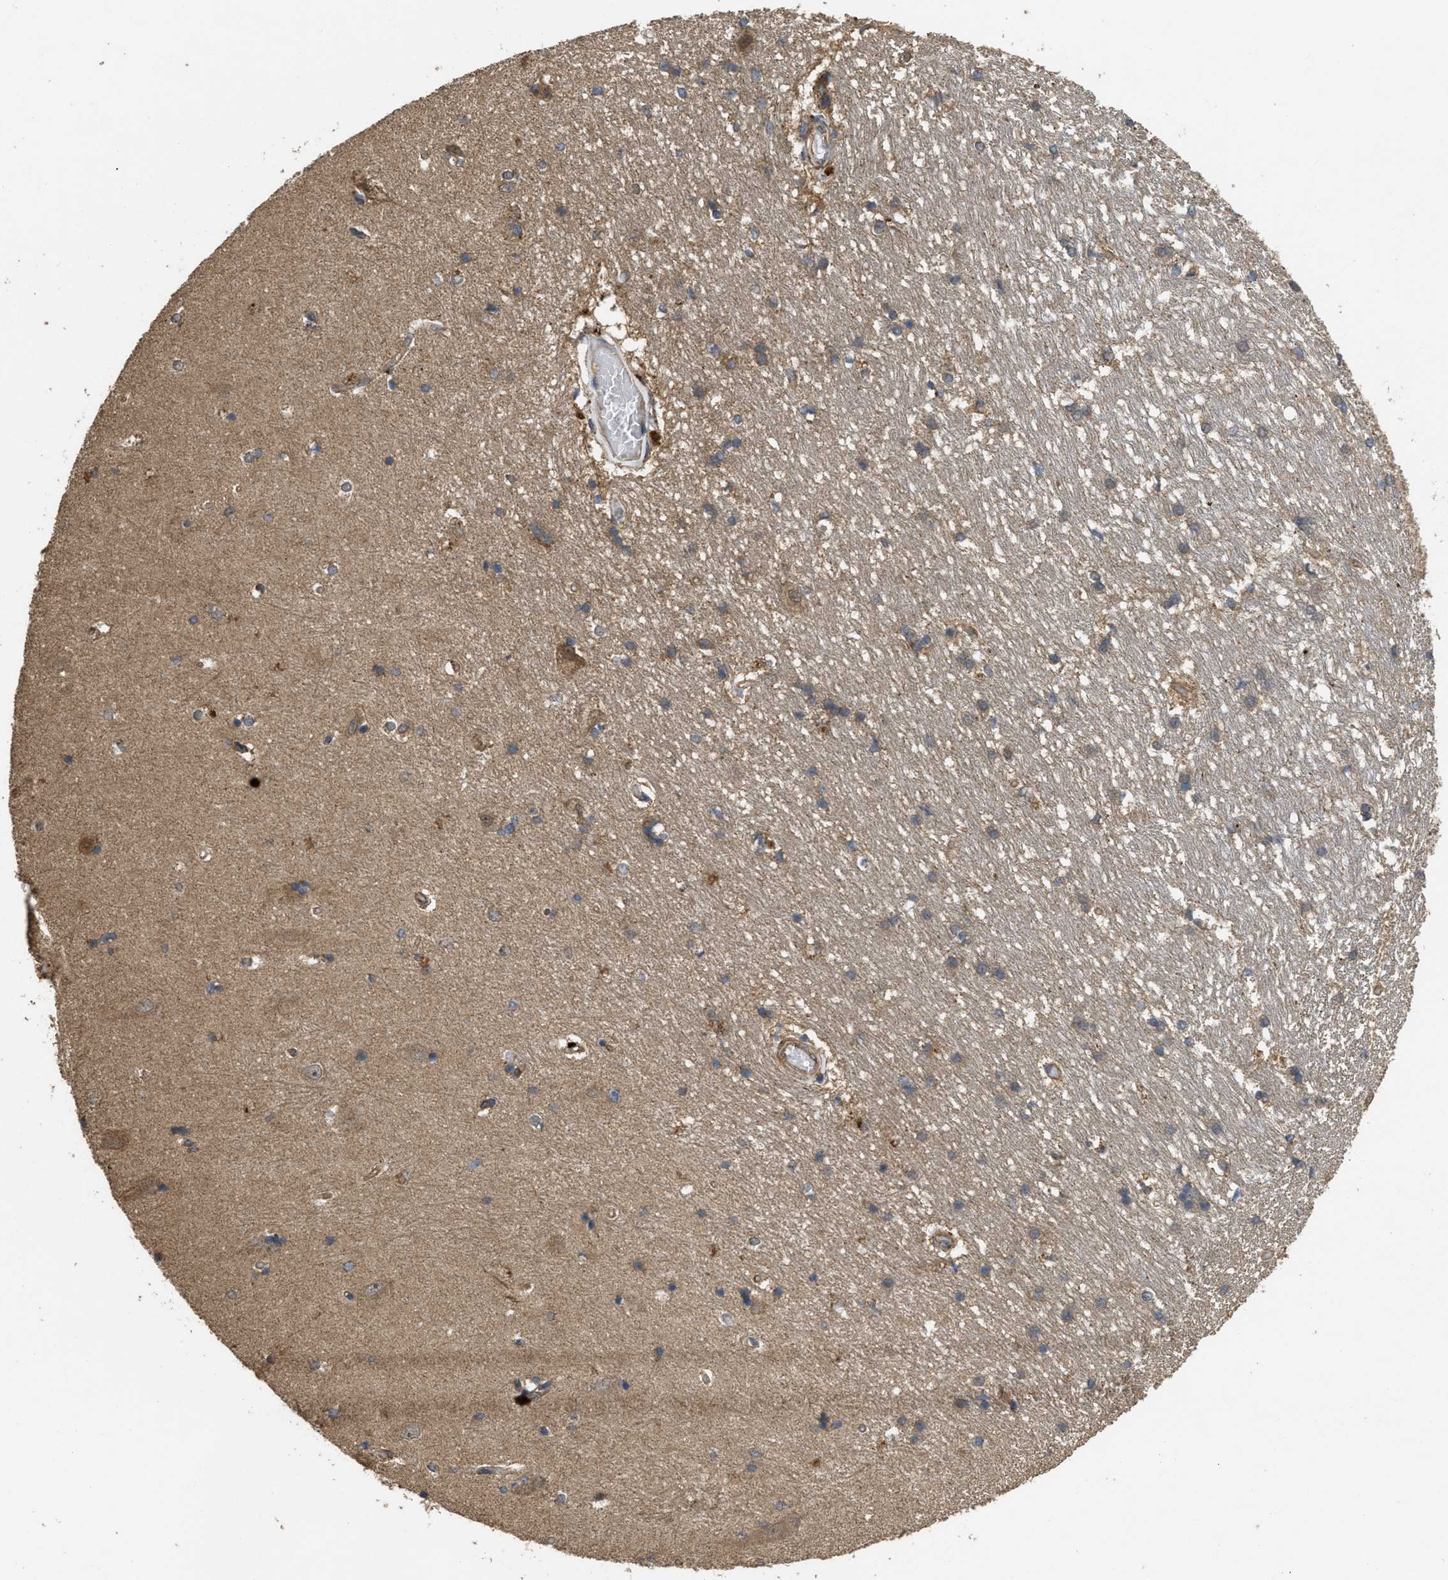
{"staining": {"intensity": "weak", "quantity": "25%-75%", "location": "cytoplasmic/membranous"}, "tissue": "hippocampus", "cell_type": "Glial cells", "image_type": "normal", "snomed": [{"axis": "morphology", "description": "Normal tissue, NOS"}, {"axis": "topography", "description": "Hippocampus"}], "caption": "Brown immunohistochemical staining in benign human hippocampus shows weak cytoplasmic/membranous staining in approximately 25%-75% of glial cells. The staining was performed using DAB, with brown indicating positive protein expression. Nuclei are stained blue with hematoxylin.", "gene": "FZD6", "patient": {"sex": "male", "age": 45}}